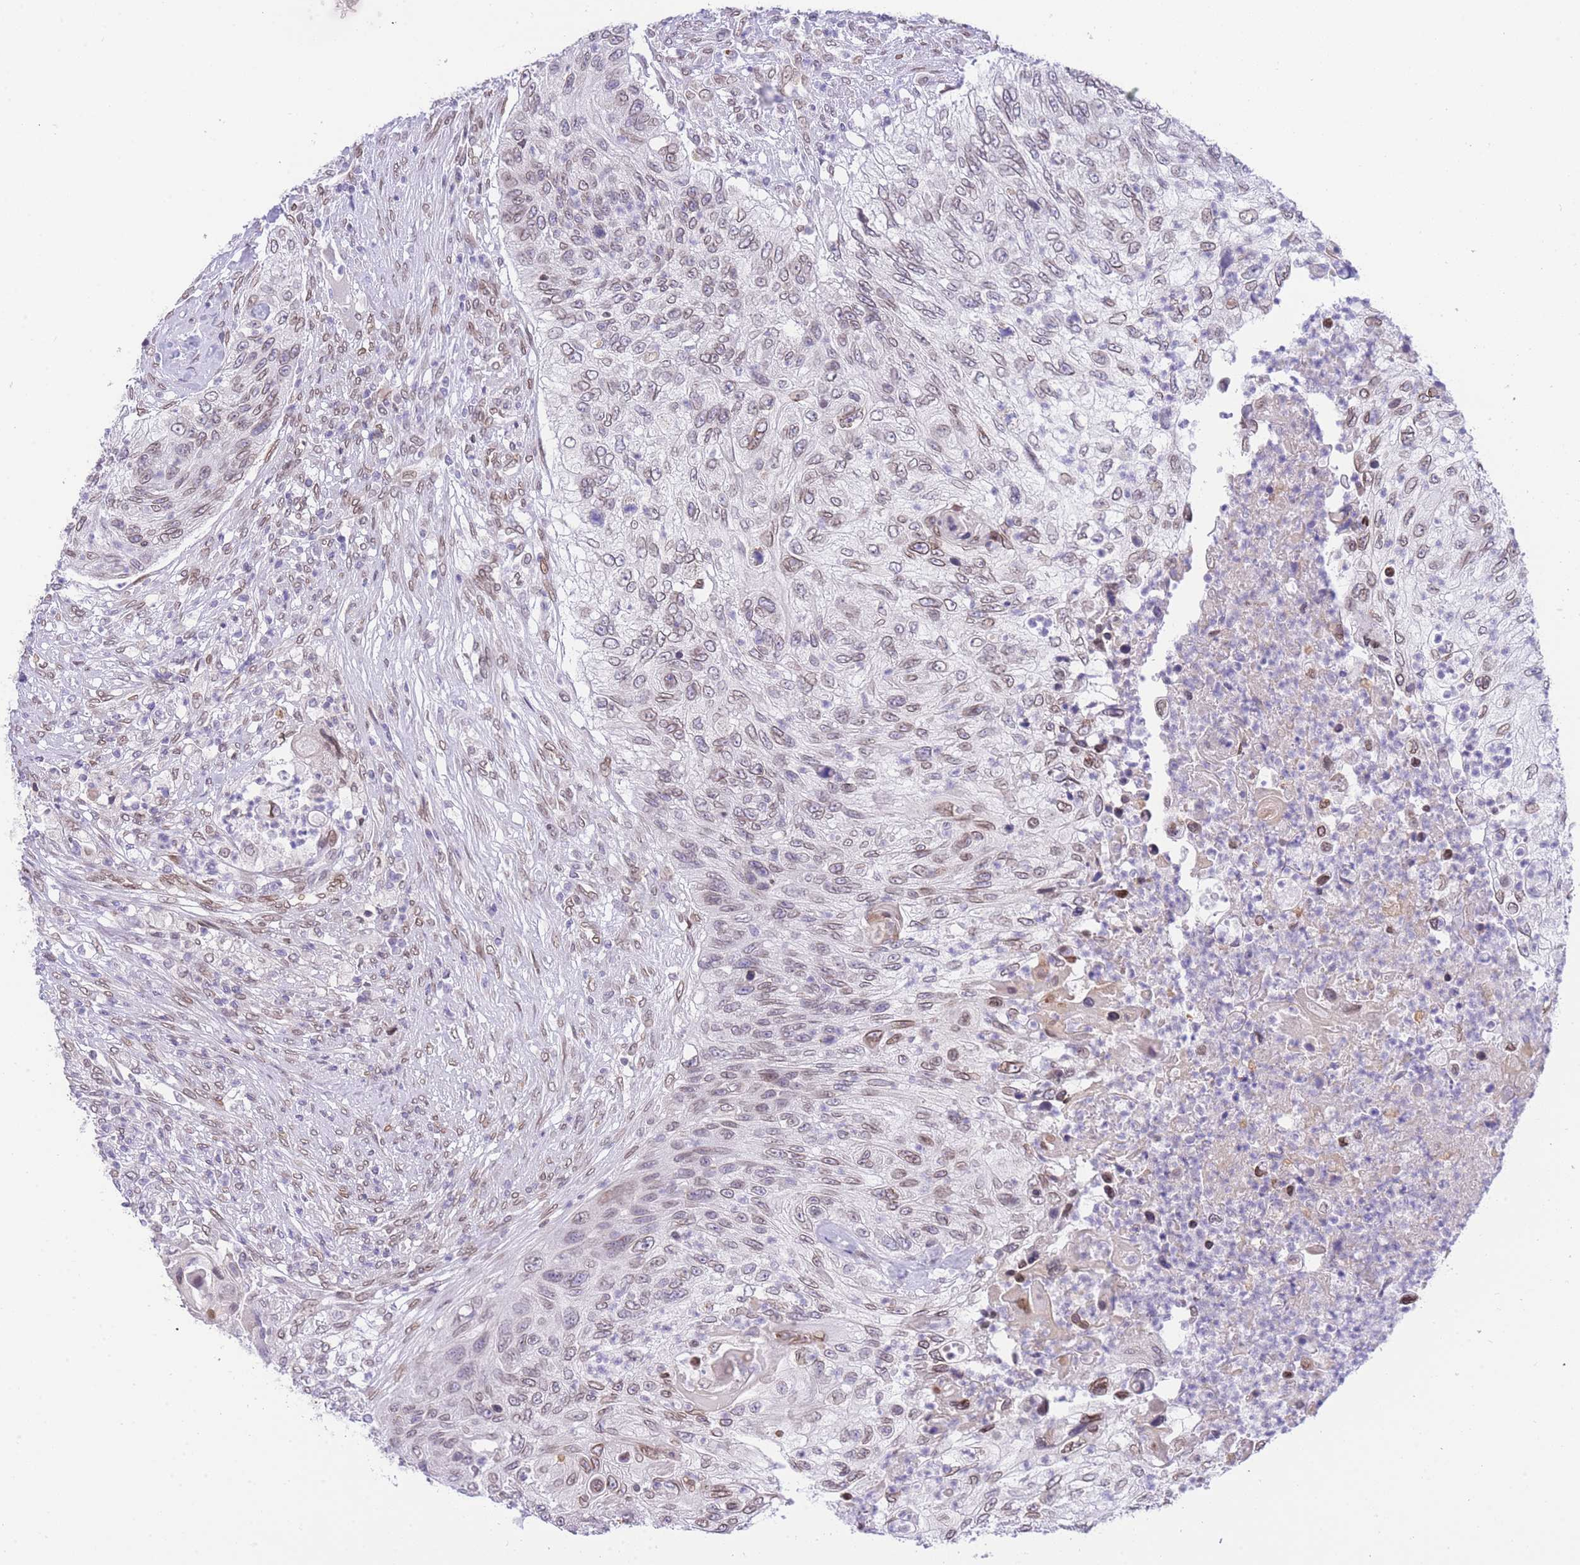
{"staining": {"intensity": "weak", "quantity": ">75%", "location": "cytoplasmic/membranous,nuclear"}, "tissue": "urothelial cancer", "cell_type": "Tumor cells", "image_type": "cancer", "snomed": [{"axis": "morphology", "description": "Urothelial carcinoma, High grade"}, {"axis": "topography", "description": "Urinary bladder"}], "caption": "Protein expression analysis of urothelial cancer demonstrates weak cytoplasmic/membranous and nuclear expression in approximately >75% of tumor cells.", "gene": "OR10AD1", "patient": {"sex": "female", "age": 60}}